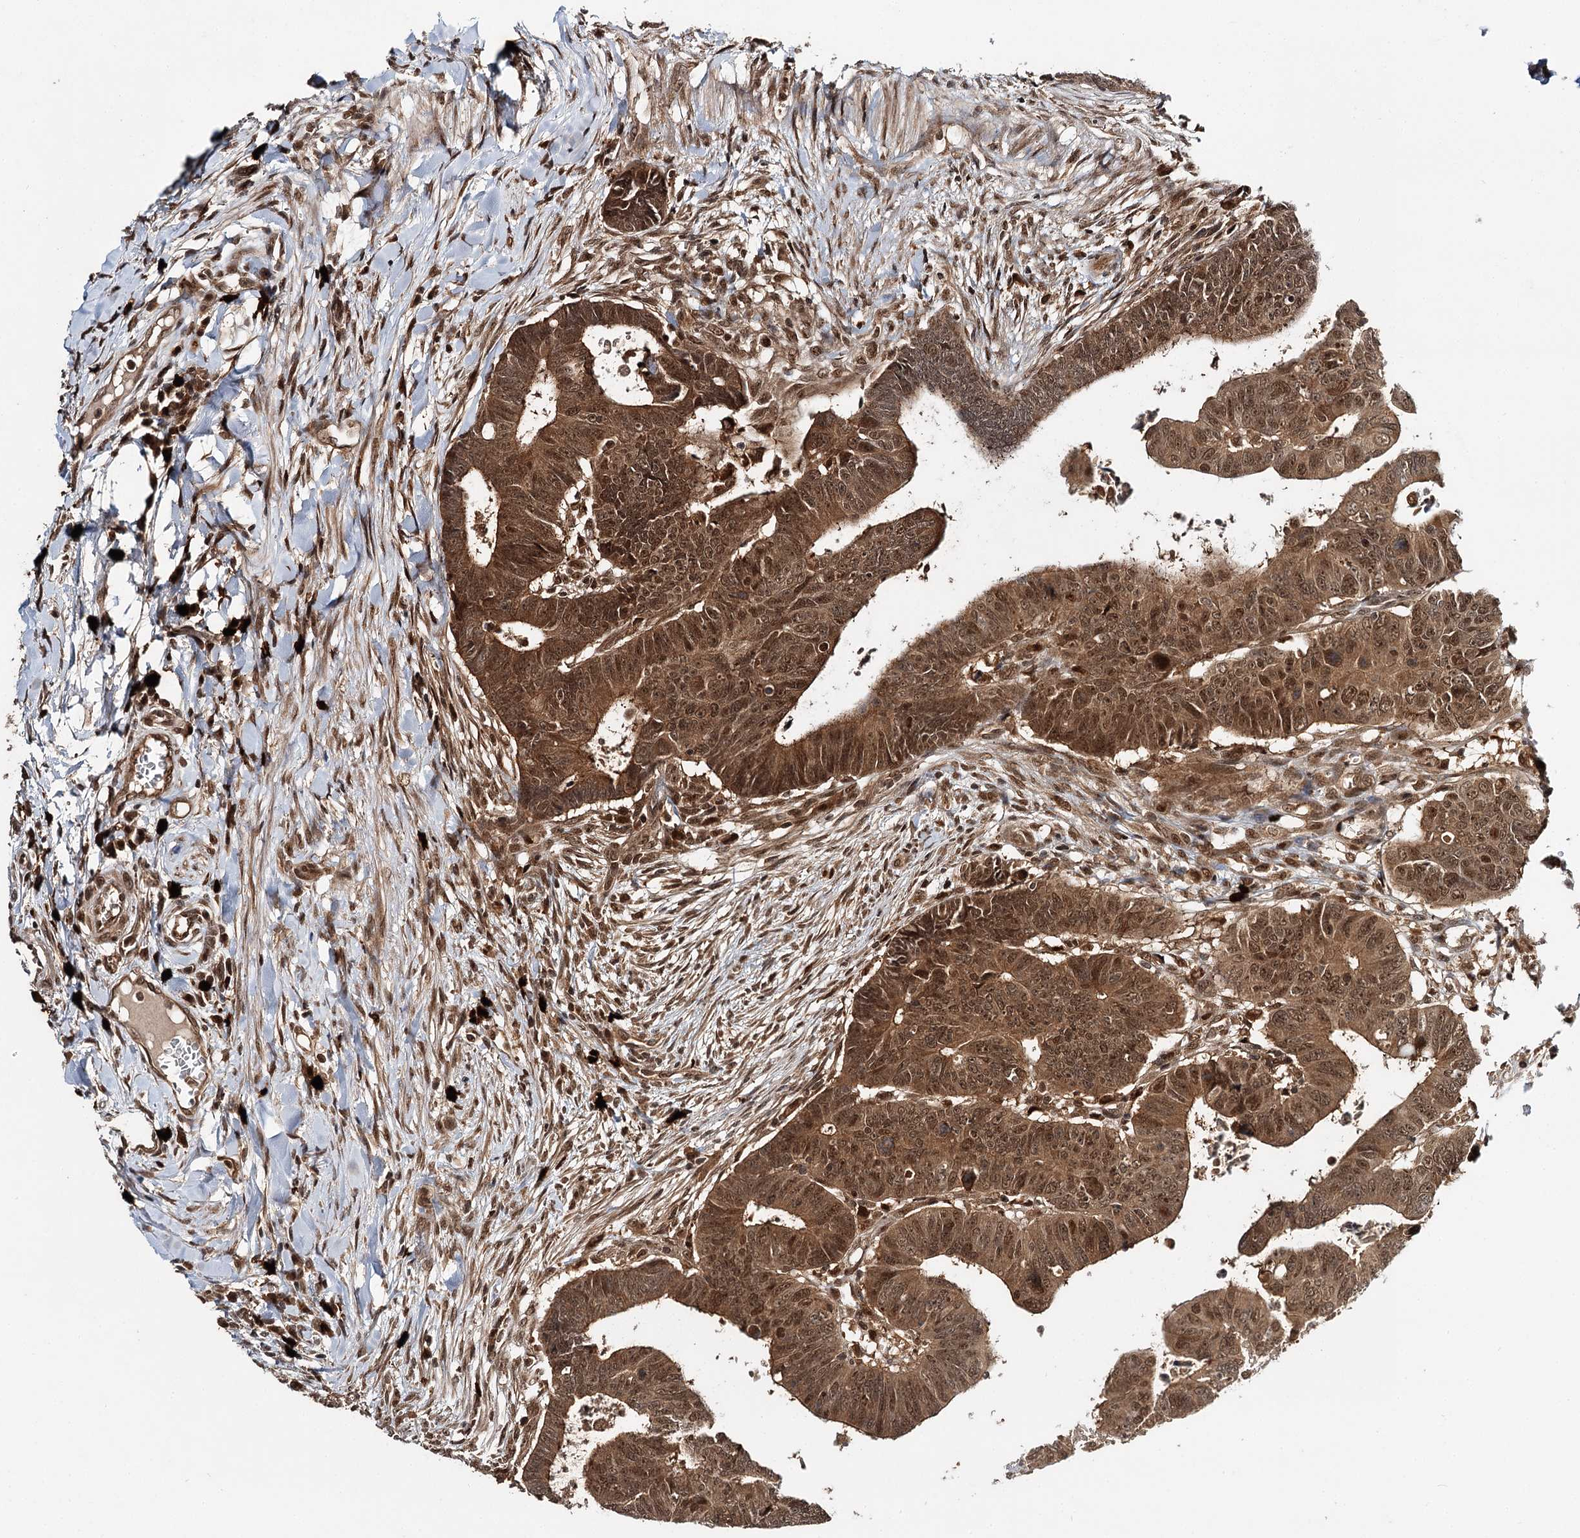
{"staining": {"intensity": "moderate", "quantity": ">75%", "location": "cytoplasmic/membranous,nuclear"}, "tissue": "colorectal cancer", "cell_type": "Tumor cells", "image_type": "cancer", "snomed": [{"axis": "morphology", "description": "Normal tissue, NOS"}, {"axis": "morphology", "description": "Adenocarcinoma, NOS"}, {"axis": "topography", "description": "Rectum"}], "caption": "Moderate cytoplasmic/membranous and nuclear protein positivity is seen in approximately >75% of tumor cells in colorectal cancer.", "gene": "N6AMT1", "patient": {"sex": "female", "age": 65}}